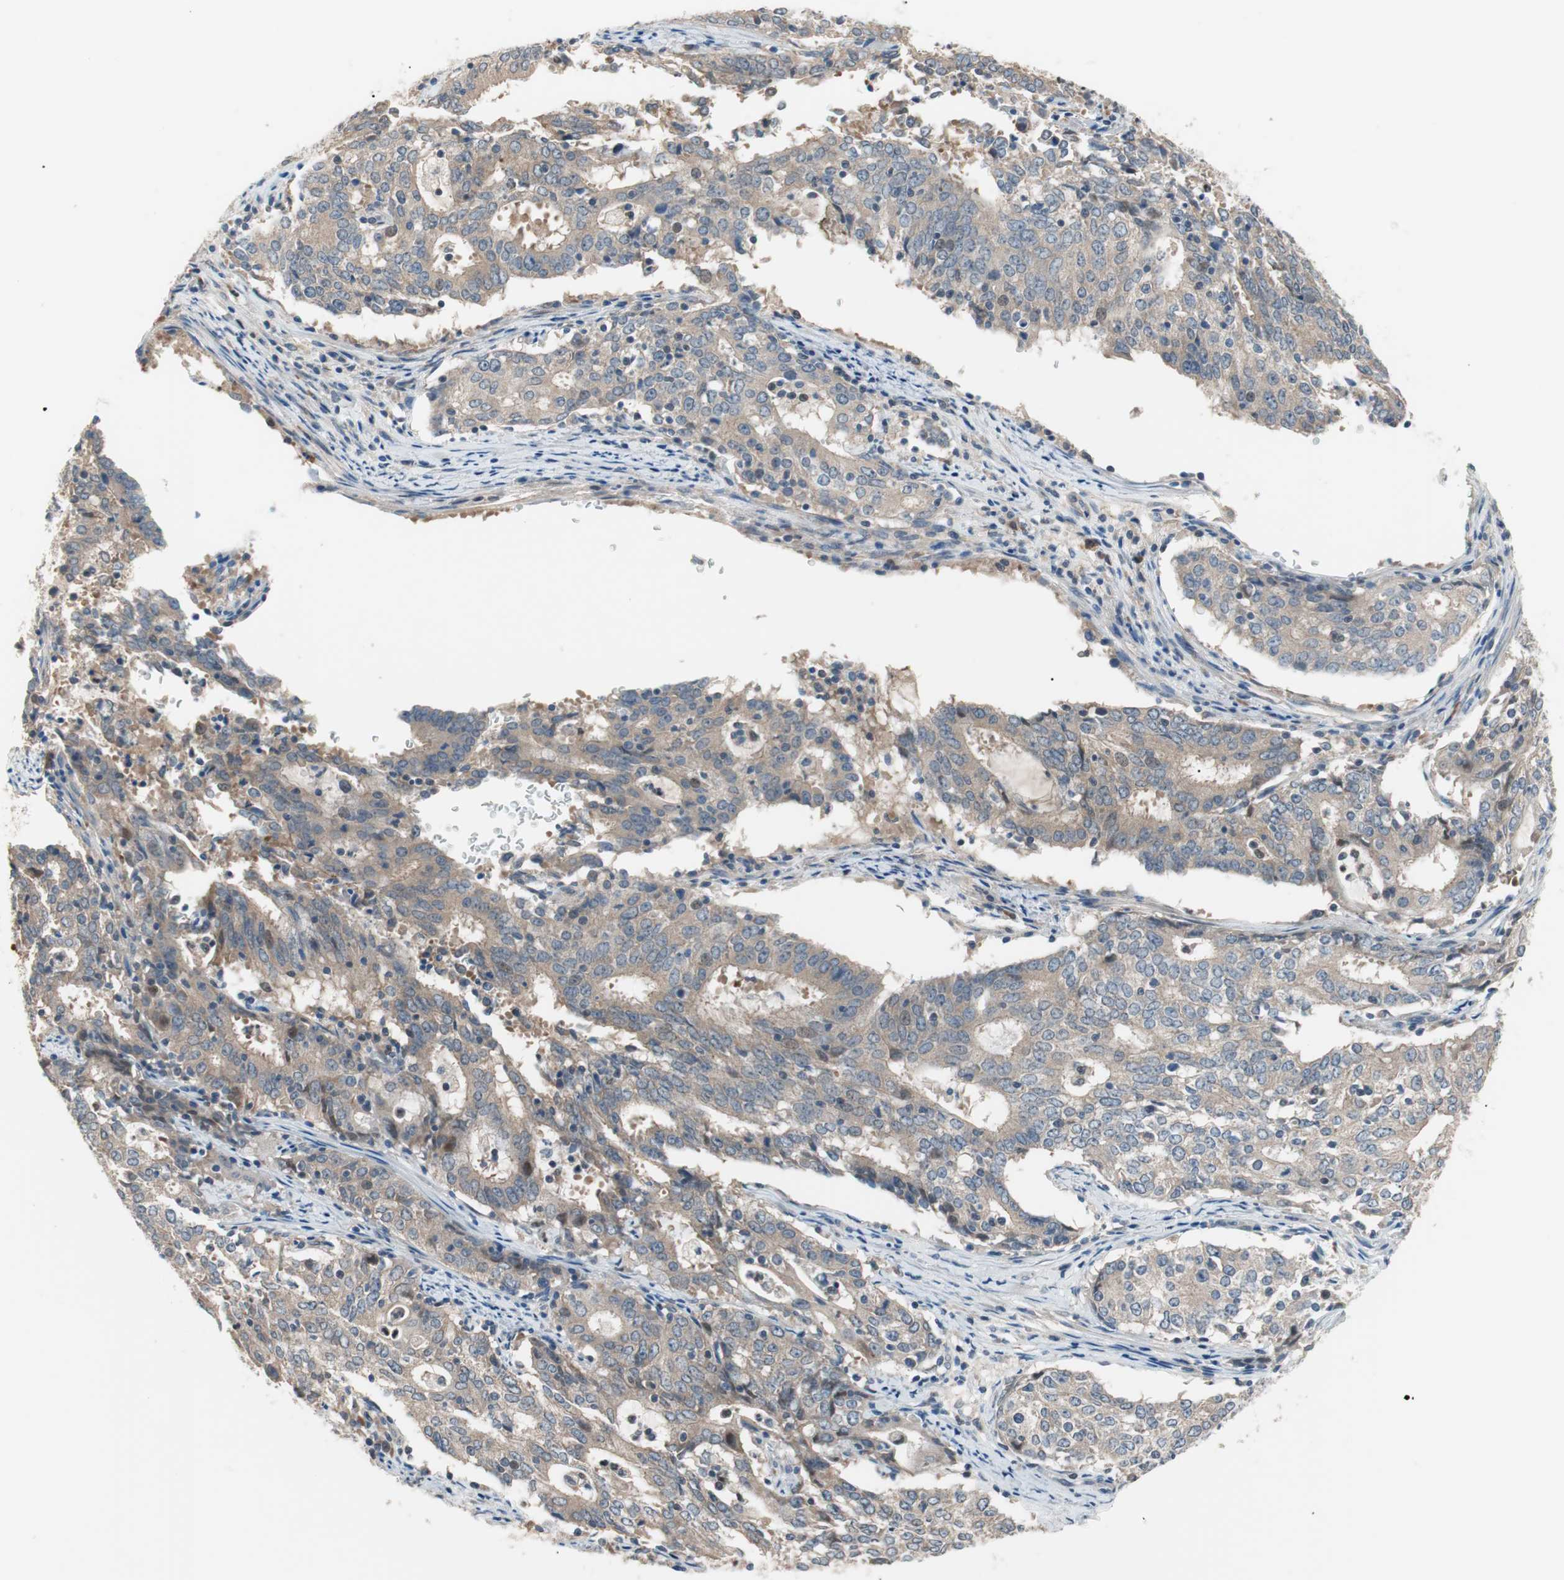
{"staining": {"intensity": "weak", "quantity": ">75%", "location": "cytoplasmic/membranous"}, "tissue": "cervical cancer", "cell_type": "Tumor cells", "image_type": "cancer", "snomed": [{"axis": "morphology", "description": "Adenocarcinoma, NOS"}, {"axis": "topography", "description": "Cervix"}], "caption": "An image of cervical cancer stained for a protein shows weak cytoplasmic/membranous brown staining in tumor cells. The staining was performed using DAB (3,3'-diaminobenzidine) to visualize the protein expression in brown, while the nuclei were stained in blue with hematoxylin (Magnification: 20x).", "gene": "PCK1", "patient": {"sex": "female", "age": 44}}